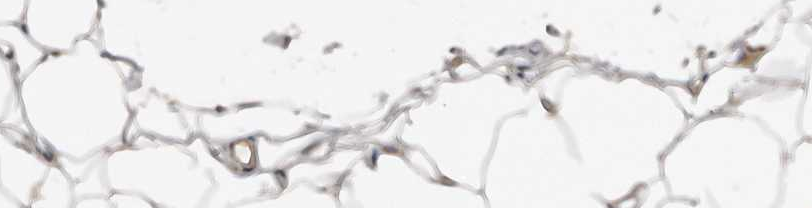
{"staining": {"intensity": "weak", "quantity": ">75%", "location": "cytoplasmic/membranous"}, "tissue": "adipose tissue", "cell_type": "Adipocytes", "image_type": "normal", "snomed": [{"axis": "morphology", "description": "Normal tissue, NOS"}, {"axis": "topography", "description": "Breast"}], "caption": "The photomicrograph shows a brown stain indicating the presence of a protein in the cytoplasmic/membranous of adipocytes in adipose tissue. (DAB (3,3'-diaminobenzidine) IHC with brightfield microscopy, high magnification).", "gene": "RBKS", "patient": {"sex": "female", "age": 23}}